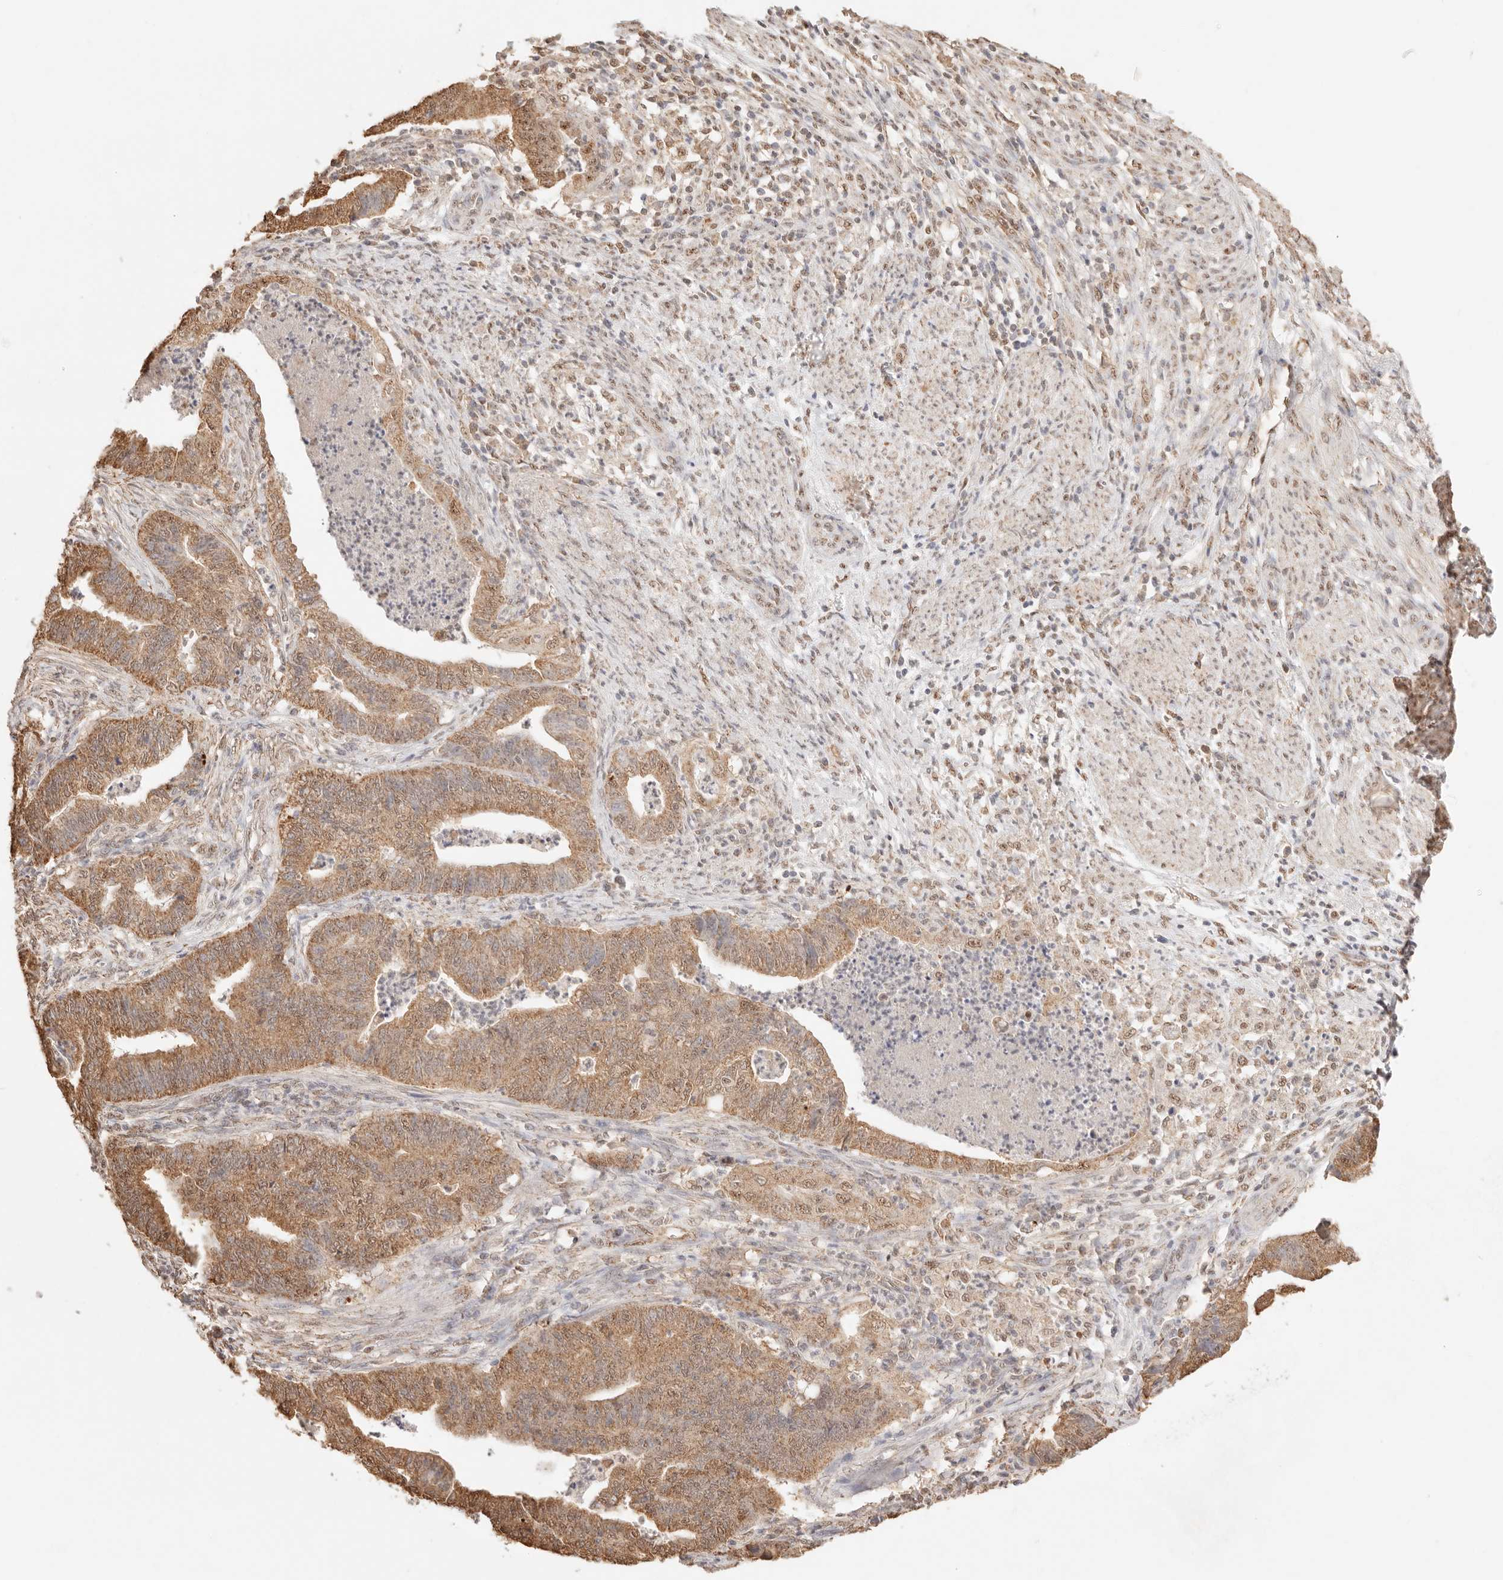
{"staining": {"intensity": "moderate", "quantity": ">75%", "location": "cytoplasmic/membranous"}, "tissue": "endometrial cancer", "cell_type": "Tumor cells", "image_type": "cancer", "snomed": [{"axis": "morphology", "description": "Polyp, NOS"}, {"axis": "morphology", "description": "Adenocarcinoma, NOS"}, {"axis": "morphology", "description": "Adenoma, NOS"}, {"axis": "topography", "description": "Endometrium"}], "caption": "Endometrial adenocarcinoma stained for a protein (brown) displays moderate cytoplasmic/membranous positive positivity in approximately >75% of tumor cells.", "gene": "IL1R2", "patient": {"sex": "female", "age": 79}}